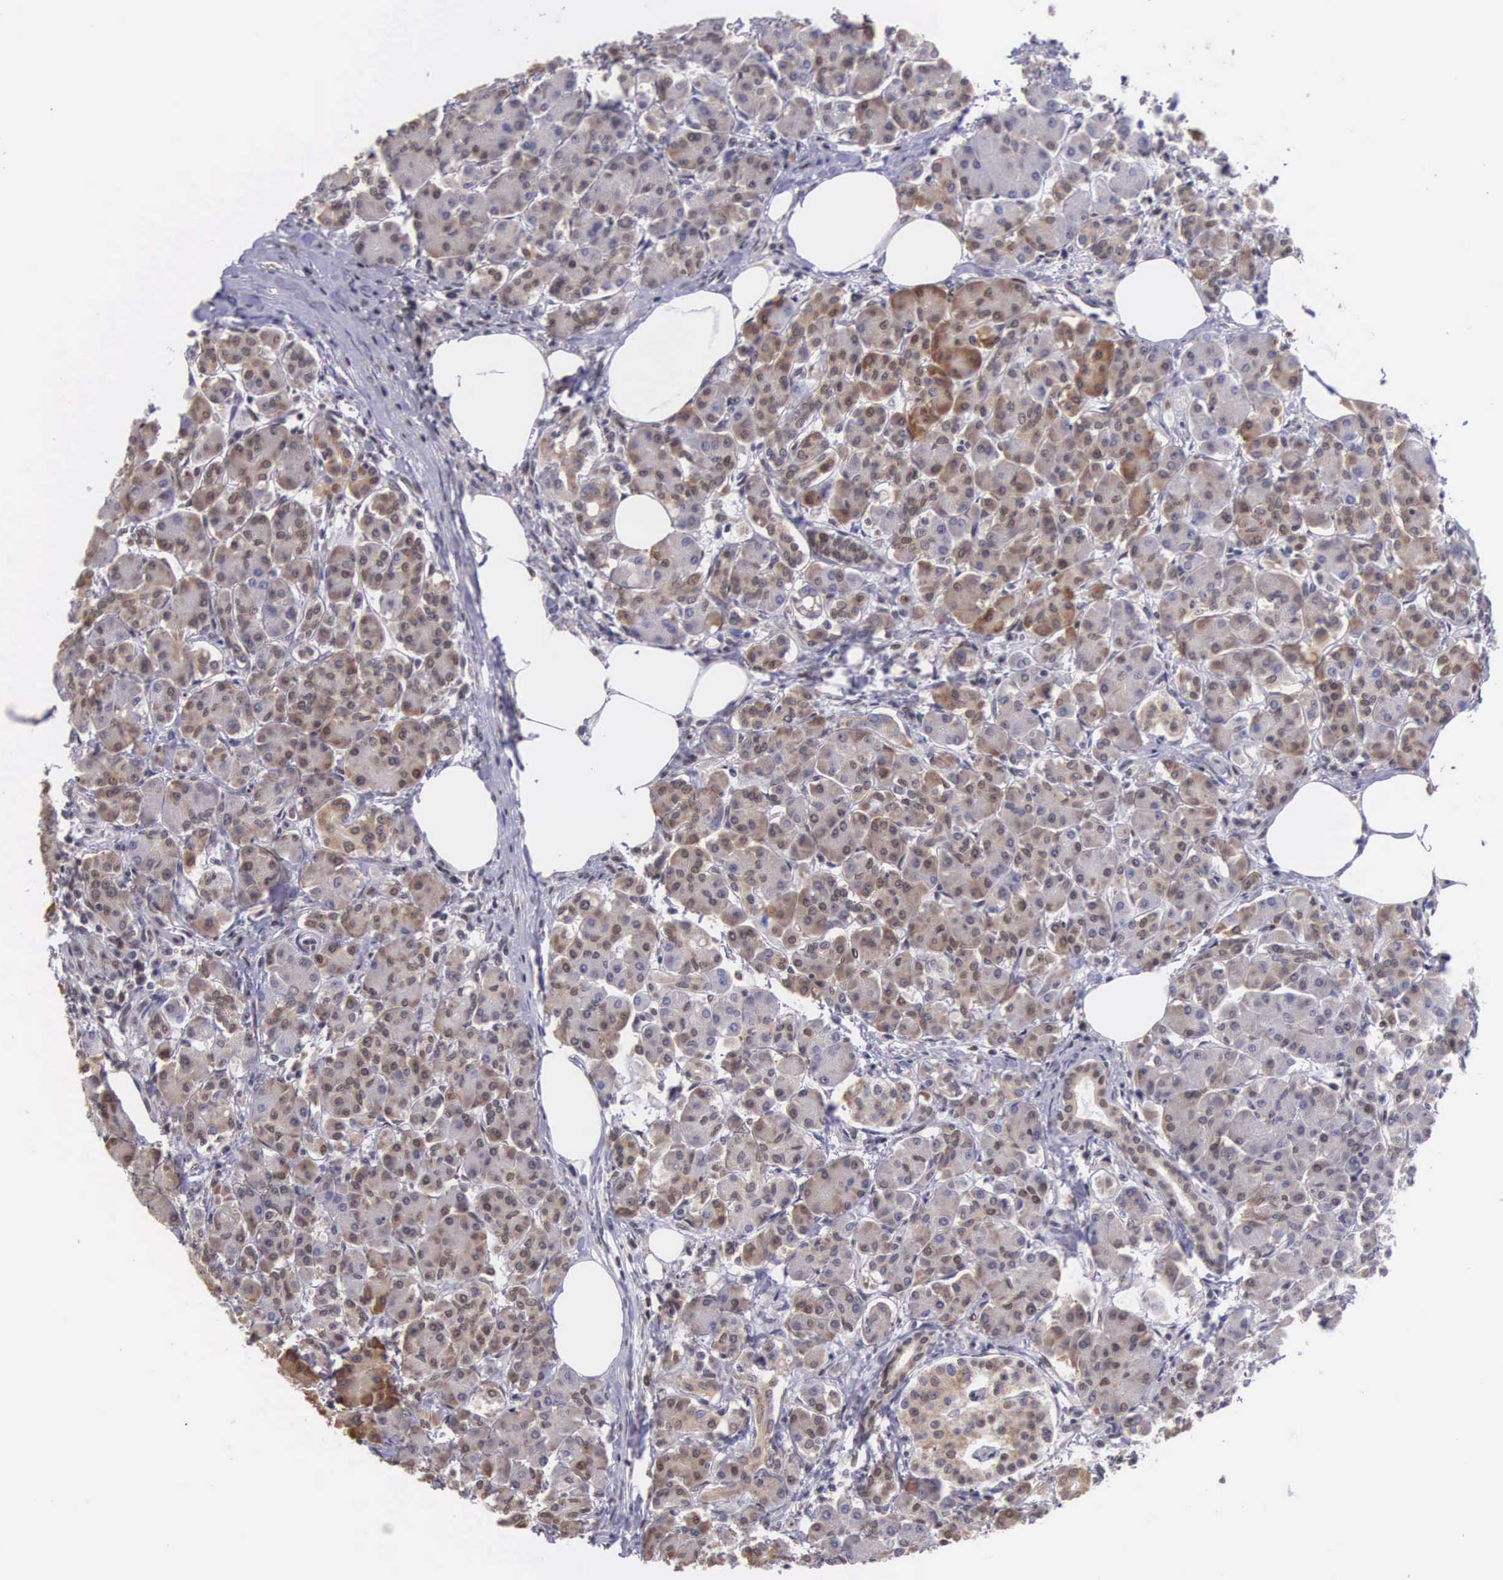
{"staining": {"intensity": "moderate", "quantity": ">75%", "location": "cytoplasmic/membranous"}, "tissue": "pancreas", "cell_type": "Exocrine glandular cells", "image_type": "normal", "snomed": [{"axis": "morphology", "description": "Normal tissue, NOS"}, {"axis": "topography", "description": "Pancreas"}], "caption": "A high-resolution micrograph shows immunohistochemistry staining of benign pancreas, which exhibits moderate cytoplasmic/membranous staining in about >75% of exocrine glandular cells.", "gene": "SLC25A21", "patient": {"sex": "female", "age": 73}}